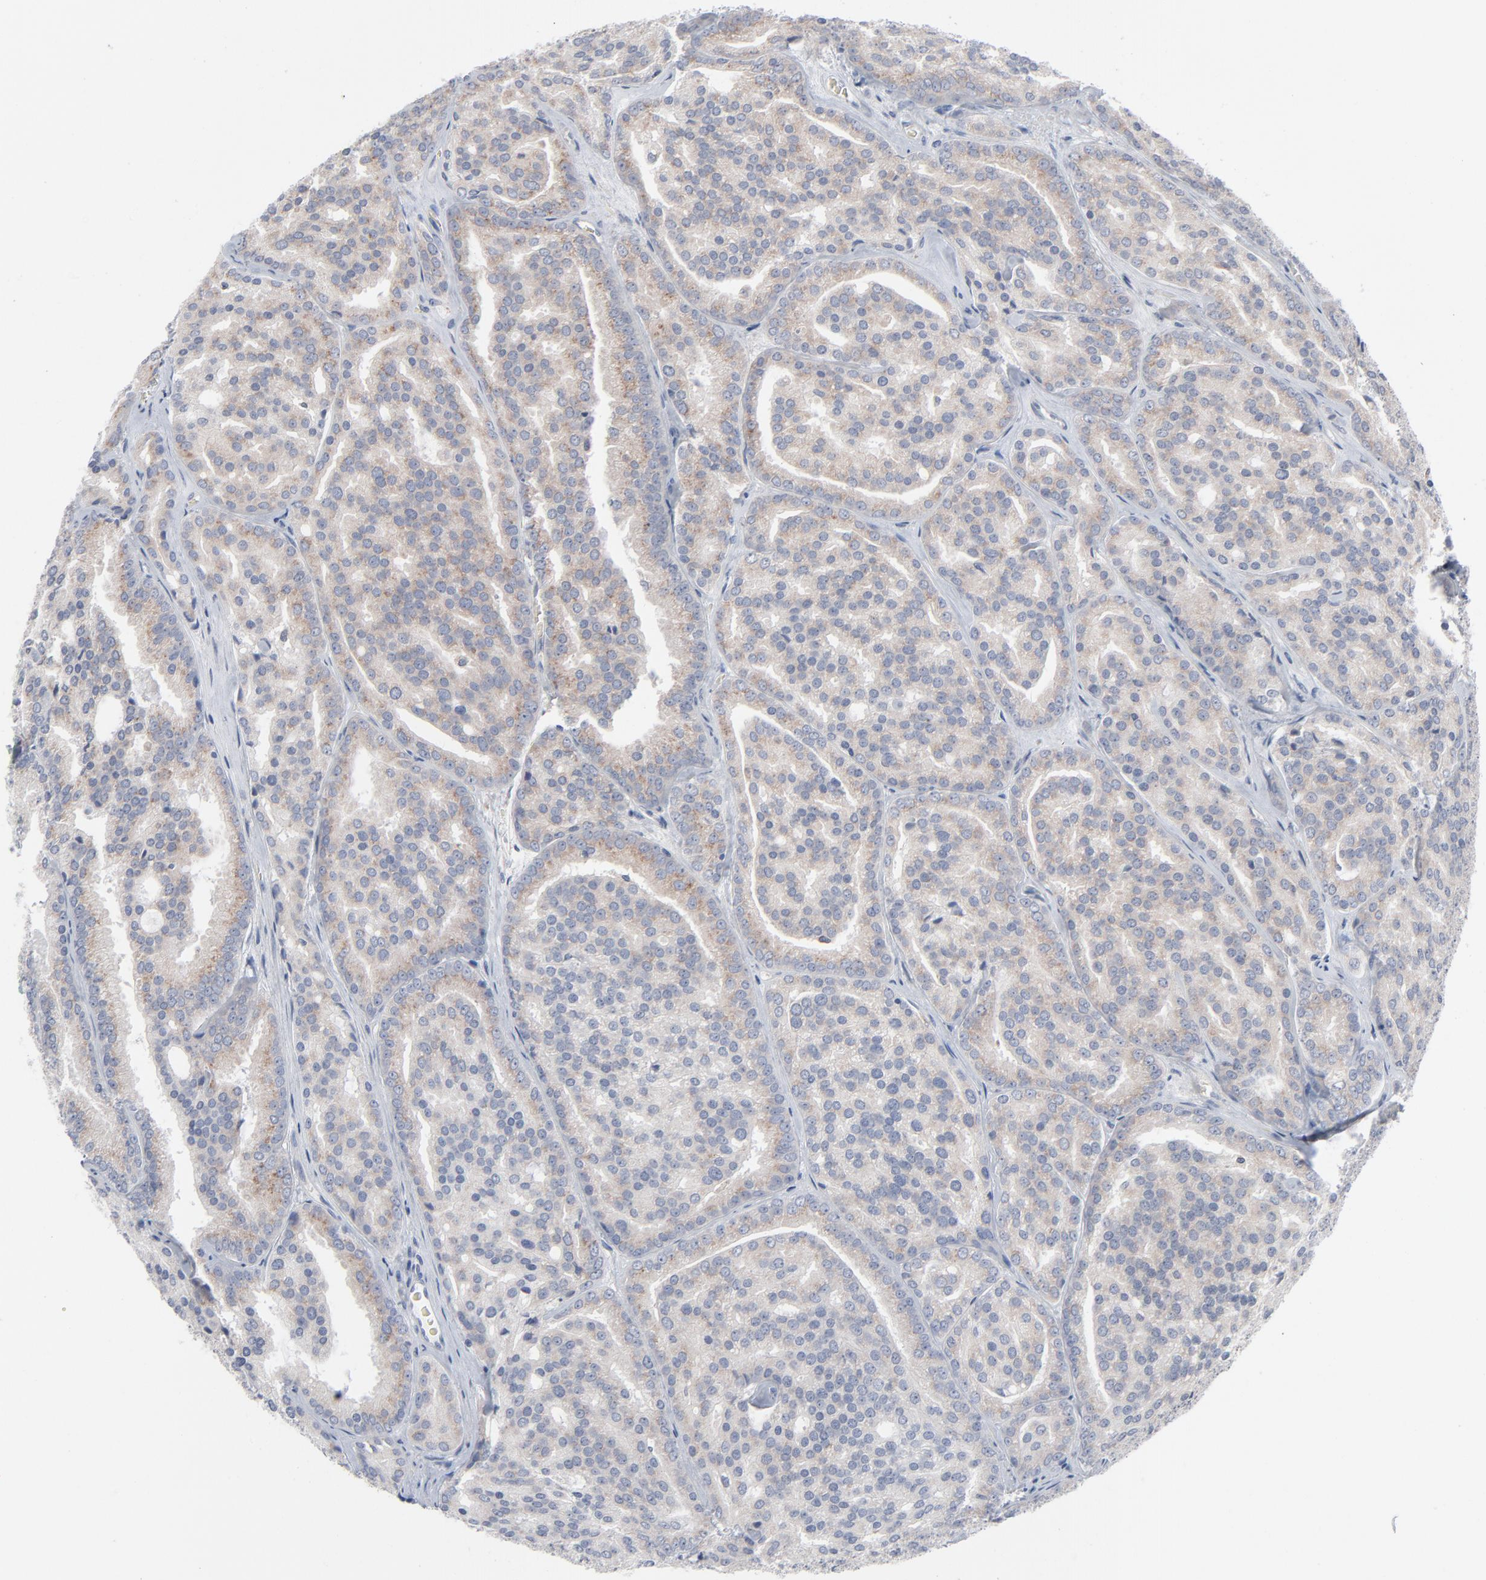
{"staining": {"intensity": "weak", "quantity": ">75%", "location": "cytoplasmic/membranous"}, "tissue": "prostate cancer", "cell_type": "Tumor cells", "image_type": "cancer", "snomed": [{"axis": "morphology", "description": "Adenocarcinoma, High grade"}, {"axis": "topography", "description": "Prostate"}], "caption": "Weak cytoplasmic/membranous protein positivity is present in about >75% of tumor cells in adenocarcinoma (high-grade) (prostate).", "gene": "KDSR", "patient": {"sex": "male", "age": 64}}